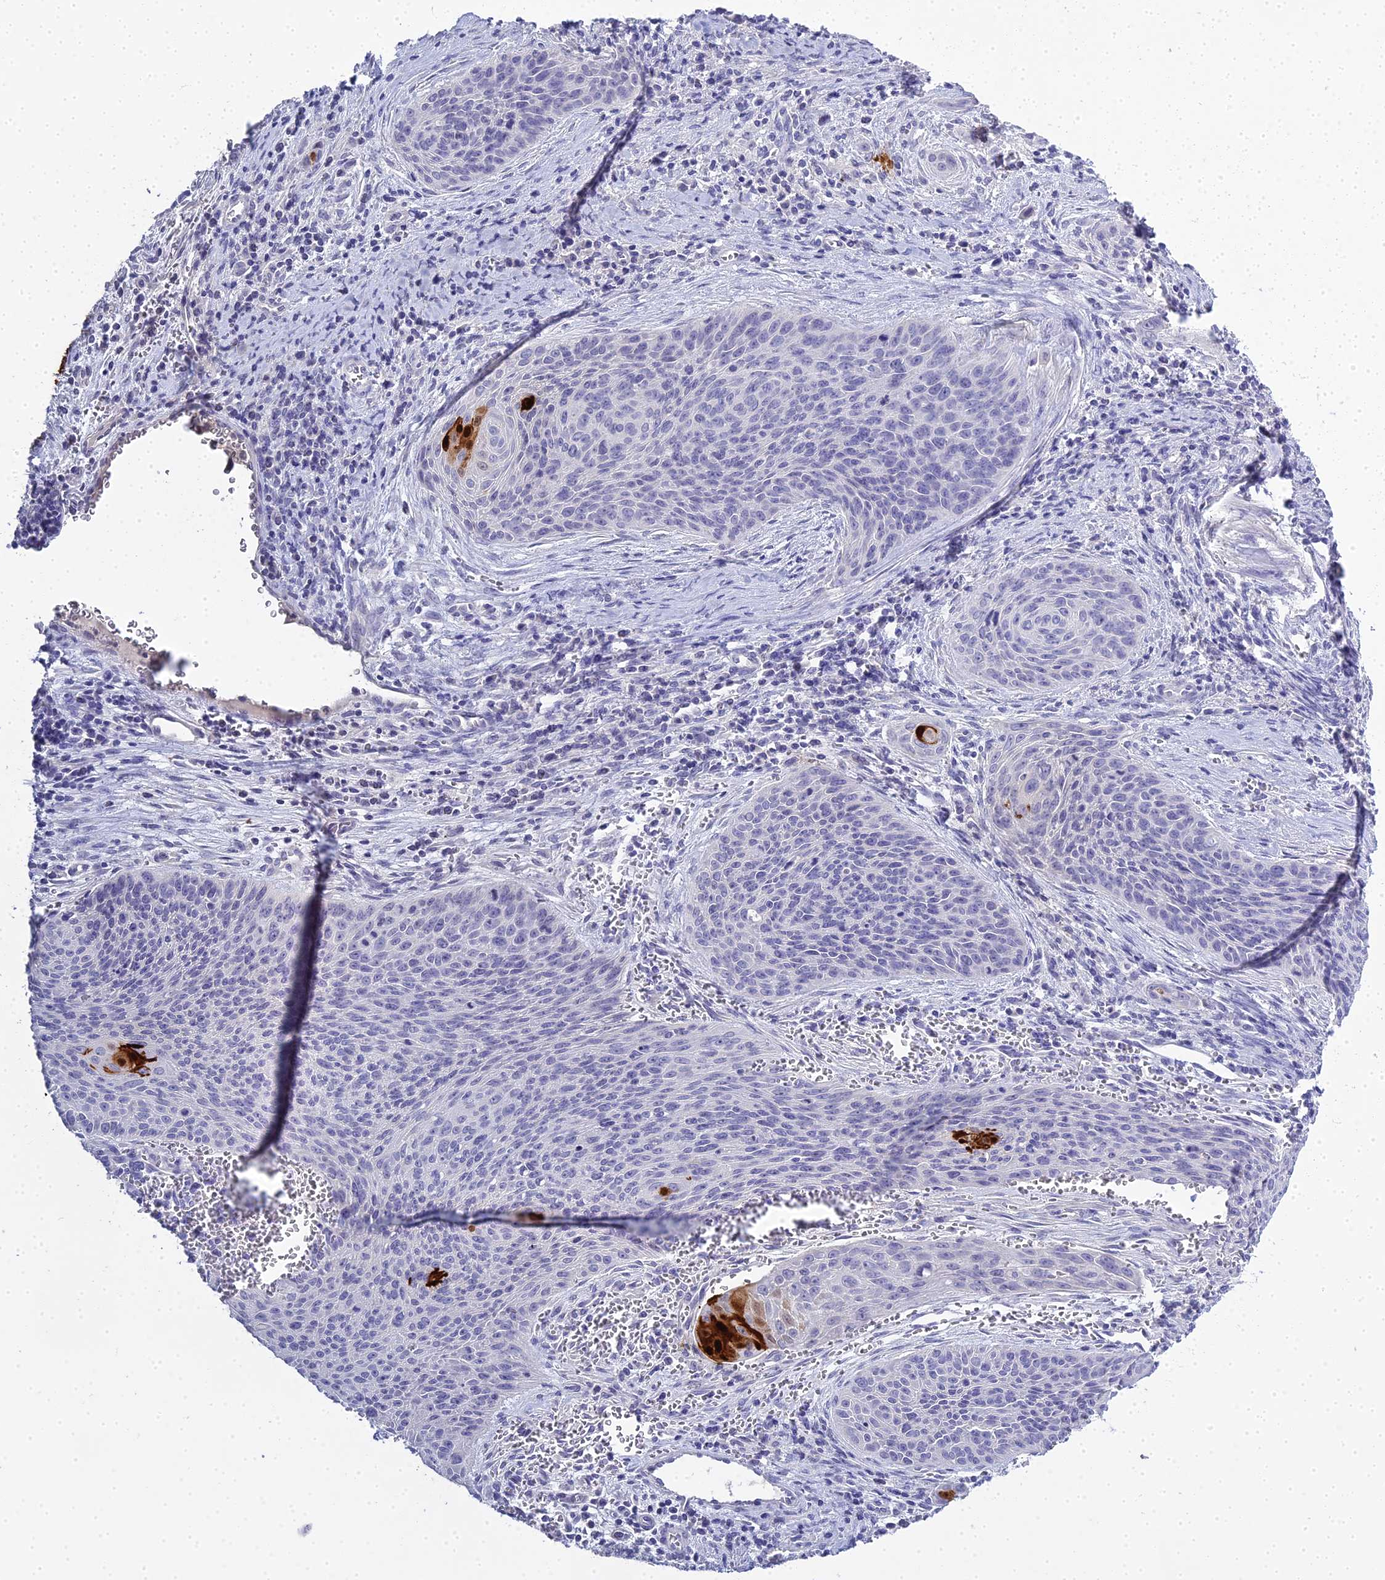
{"staining": {"intensity": "negative", "quantity": "none", "location": "none"}, "tissue": "cervical cancer", "cell_type": "Tumor cells", "image_type": "cancer", "snomed": [{"axis": "morphology", "description": "Squamous cell carcinoma, NOS"}, {"axis": "topography", "description": "Cervix"}], "caption": "Tumor cells are negative for protein expression in human cervical squamous cell carcinoma.", "gene": "S100A7", "patient": {"sex": "female", "age": 55}}